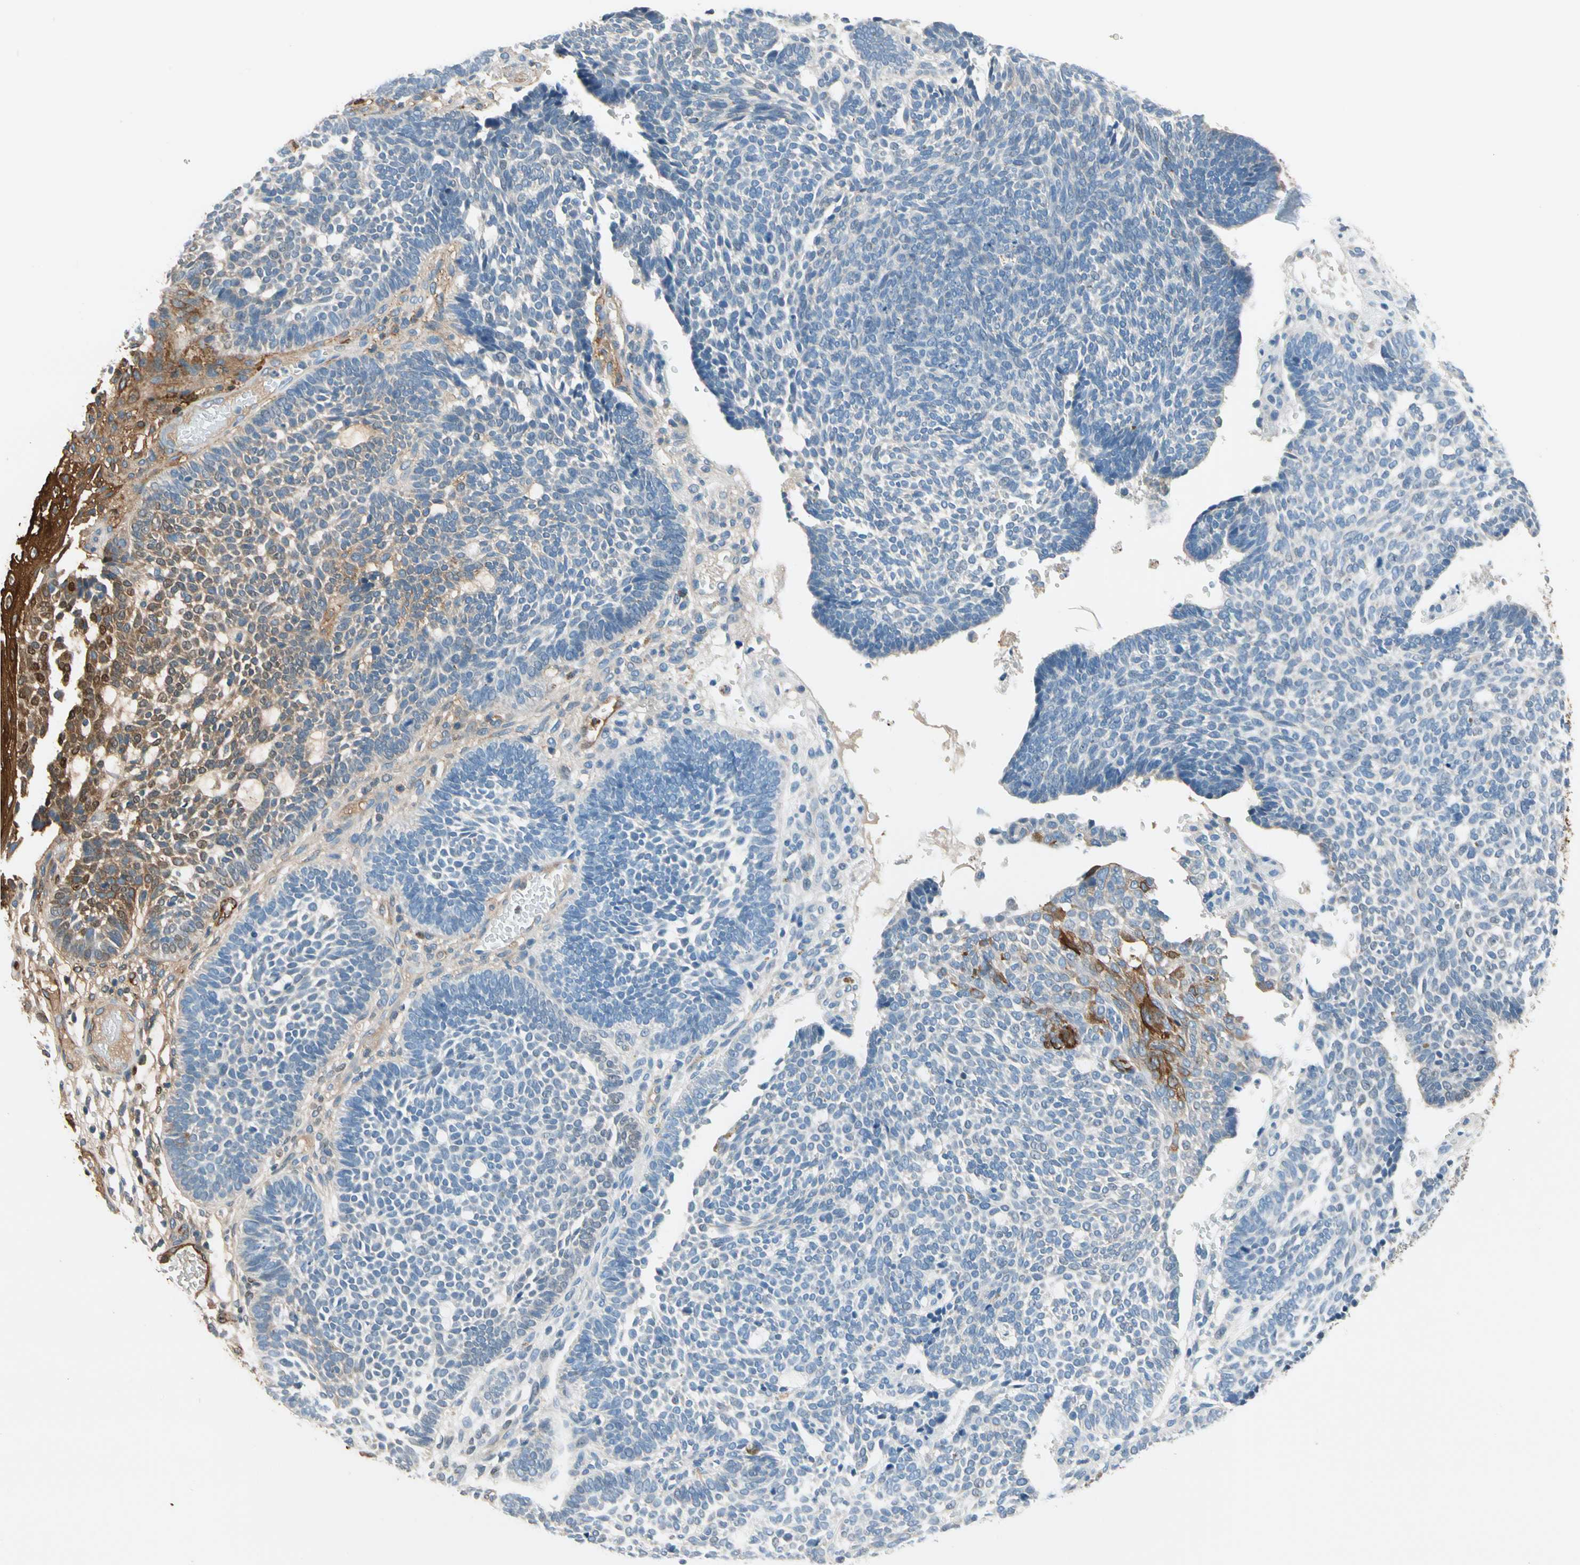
{"staining": {"intensity": "moderate", "quantity": "<25%", "location": "cytoplasmic/membranous"}, "tissue": "skin cancer", "cell_type": "Tumor cells", "image_type": "cancer", "snomed": [{"axis": "morphology", "description": "Normal tissue, NOS"}, {"axis": "morphology", "description": "Basal cell carcinoma"}, {"axis": "topography", "description": "Skin"}], "caption": "Protein expression analysis of skin cancer (basal cell carcinoma) shows moderate cytoplasmic/membranous staining in approximately <25% of tumor cells.", "gene": "STK40", "patient": {"sex": "male", "age": 87}}